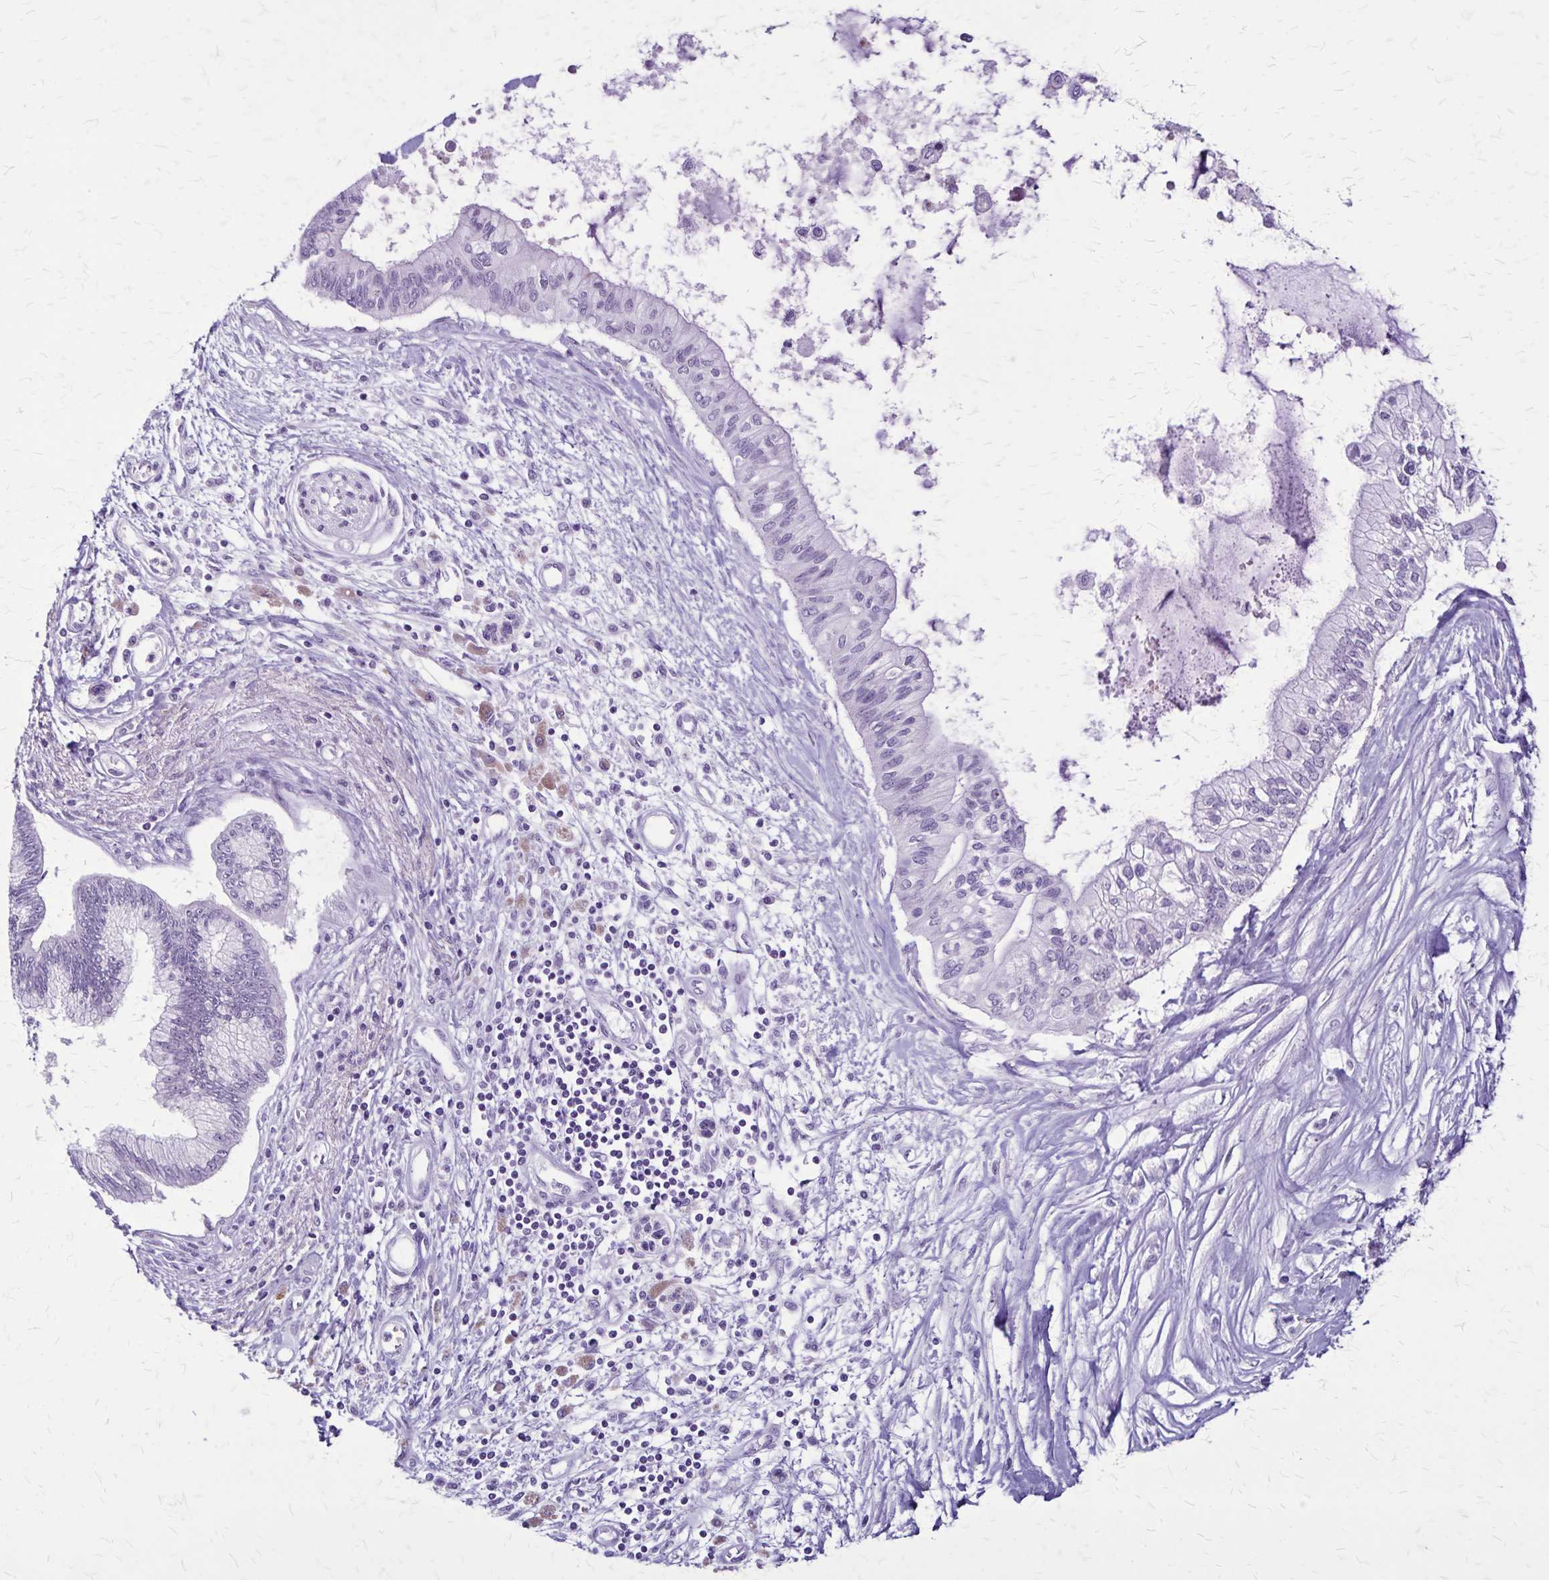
{"staining": {"intensity": "negative", "quantity": "none", "location": "none"}, "tissue": "pancreatic cancer", "cell_type": "Tumor cells", "image_type": "cancer", "snomed": [{"axis": "morphology", "description": "Adenocarcinoma, NOS"}, {"axis": "topography", "description": "Pancreas"}], "caption": "Human pancreatic adenocarcinoma stained for a protein using immunohistochemistry (IHC) reveals no expression in tumor cells.", "gene": "OR51B5", "patient": {"sex": "female", "age": 77}}